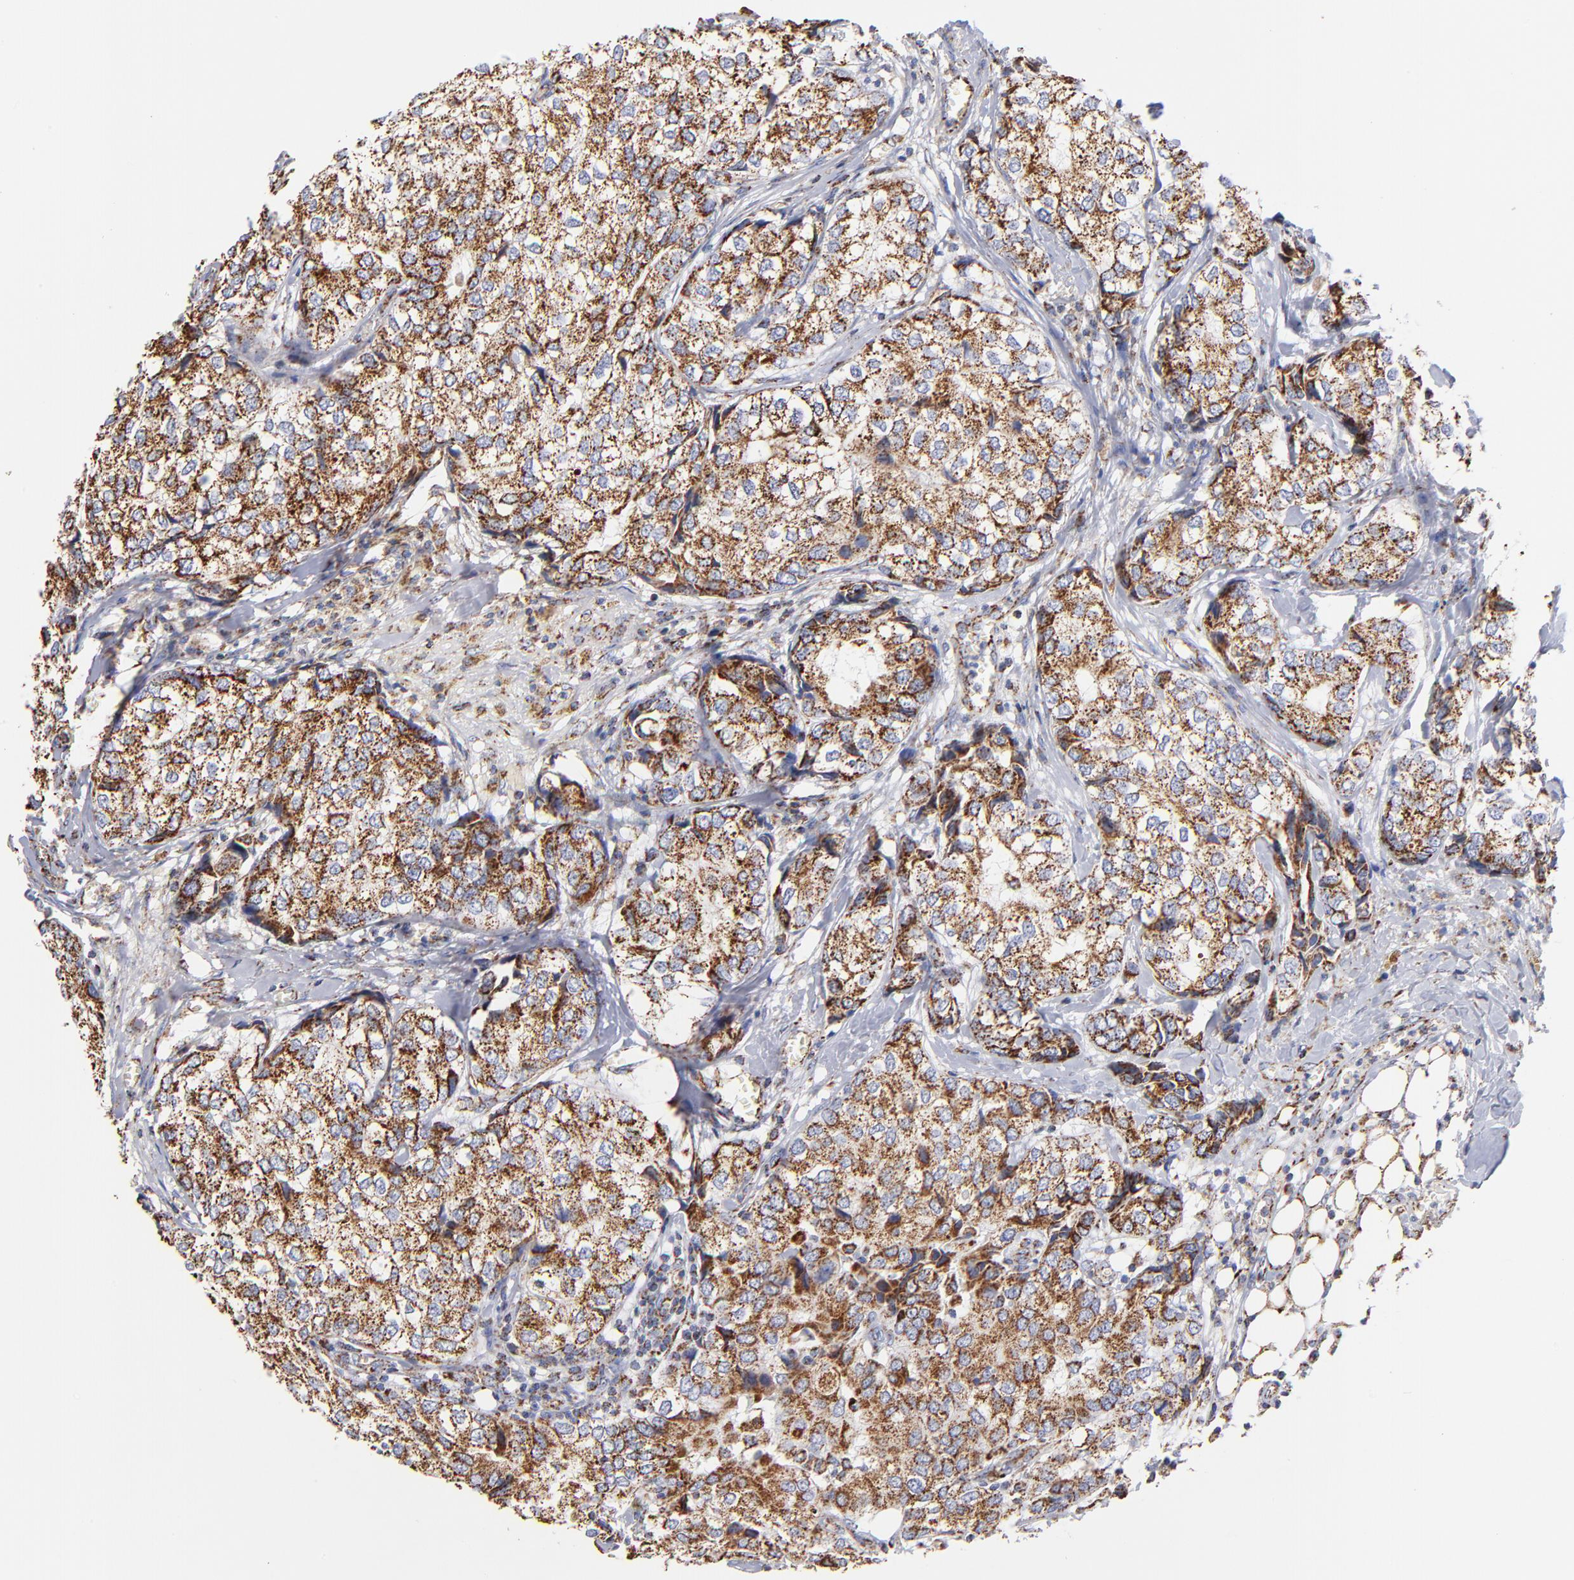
{"staining": {"intensity": "strong", "quantity": ">75%", "location": "cytoplasmic/membranous"}, "tissue": "breast cancer", "cell_type": "Tumor cells", "image_type": "cancer", "snomed": [{"axis": "morphology", "description": "Duct carcinoma"}, {"axis": "topography", "description": "Breast"}], "caption": "A micrograph of human breast cancer (intraductal carcinoma) stained for a protein displays strong cytoplasmic/membranous brown staining in tumor cells.", "gene": "PHB1", "patient": {"sex": "female", "age": 68}}